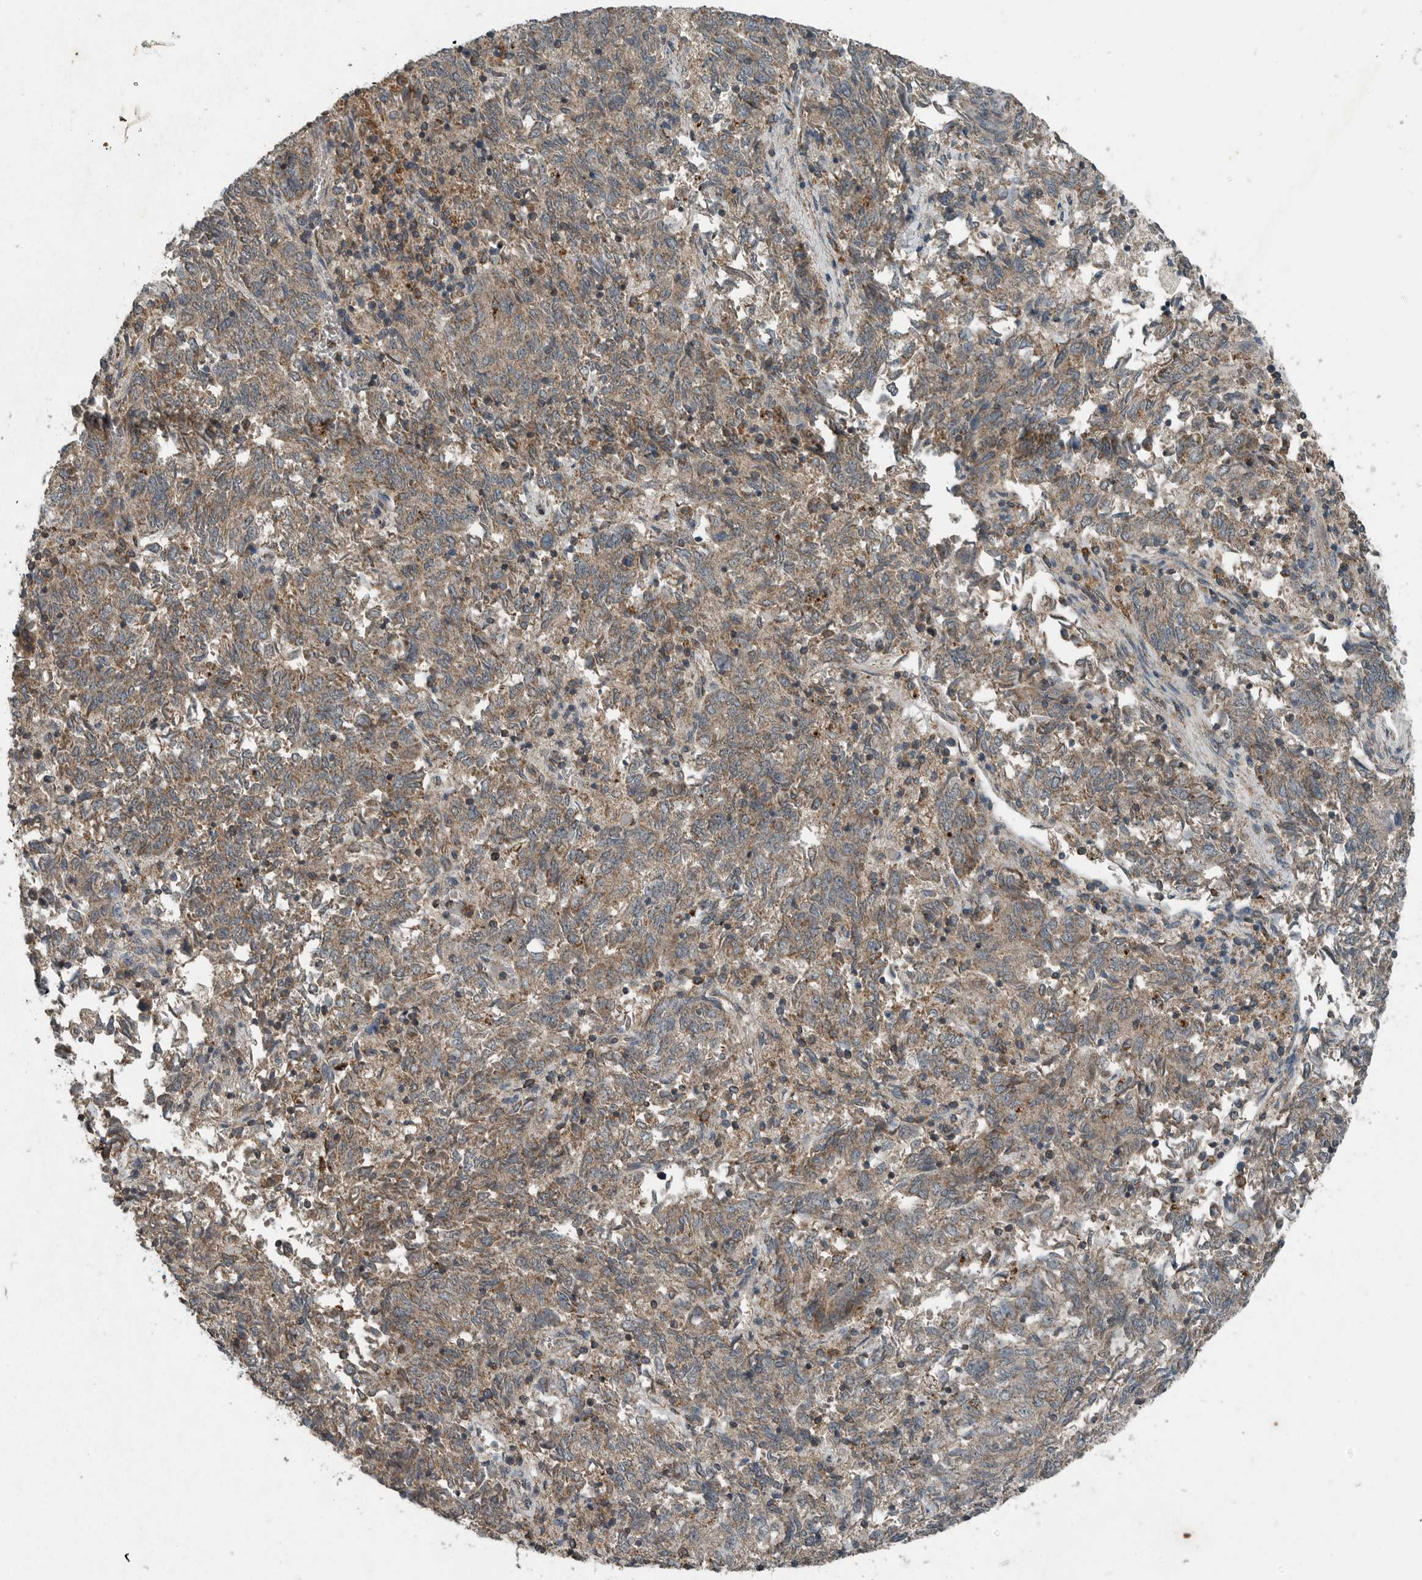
{"staining": {"intensity": "weak", "quantity": ">75%", "location": "cytoplasmic/membranous"}, "tissue": "endometrial cancer", "cell_type": "Tumor cells", "image_type": "cancer", "snomed": [{"axis": "morphology", "description": "Adenocarcinoma, NOS"}, {"axis": "topography", "description": "Endometrium"}], "caption": "IHC of human endometrial cancer (adenocarcinoma) shows low levels of weak cytoplasmic/membranous staining in about >75% of tumor cells.", "gene": "IL6ST", "patient": {"sex": "female", "age": 80}}